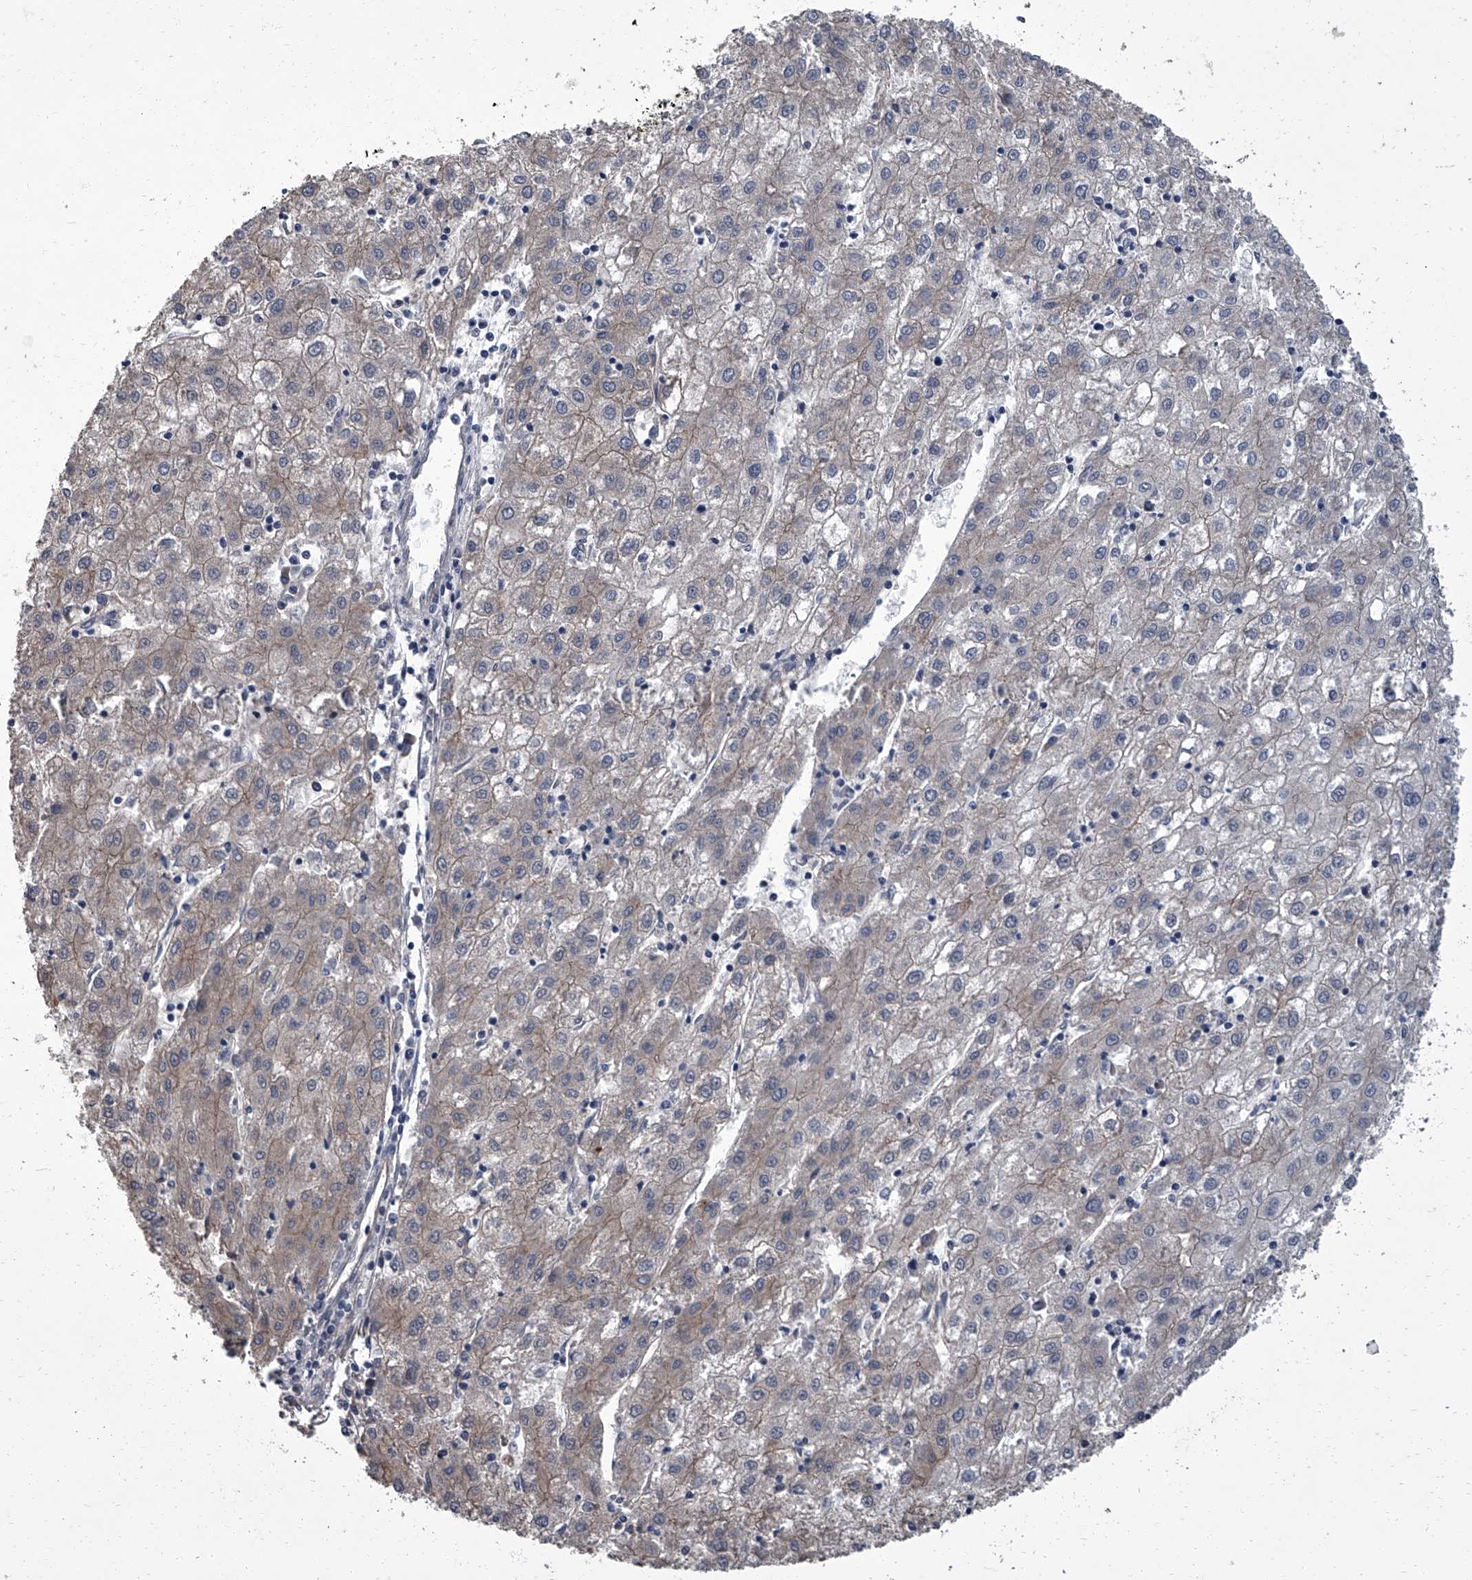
{"staining": {"intensity": "weak", "quantity": "<25%", "location": "cytoplasmic/membranous"}, "tissue": "liver cancer", "cell_type": "Tumor cells", "image_type": "cancer", "snomed": [{"axis": "morphology", "description": "Carcinoma, Hepatocellular, NOS"}, {"axis": "topography", "description": "Liver"}], "caption": "A high-resolution photomicrograph shows immunohistochemistry (IHC) staining of liver cancer, which demonstrates no significant staining in tumor cells. The staining was performed using DAB (3,3'-diaminobenzidine) to visualize the protein expression in brown, while the nuclei were stained in blue with hematoxylin (Magnification: 20x).", "gene": "SIRT4", "patient": {"sex": "male", "age": 72}}